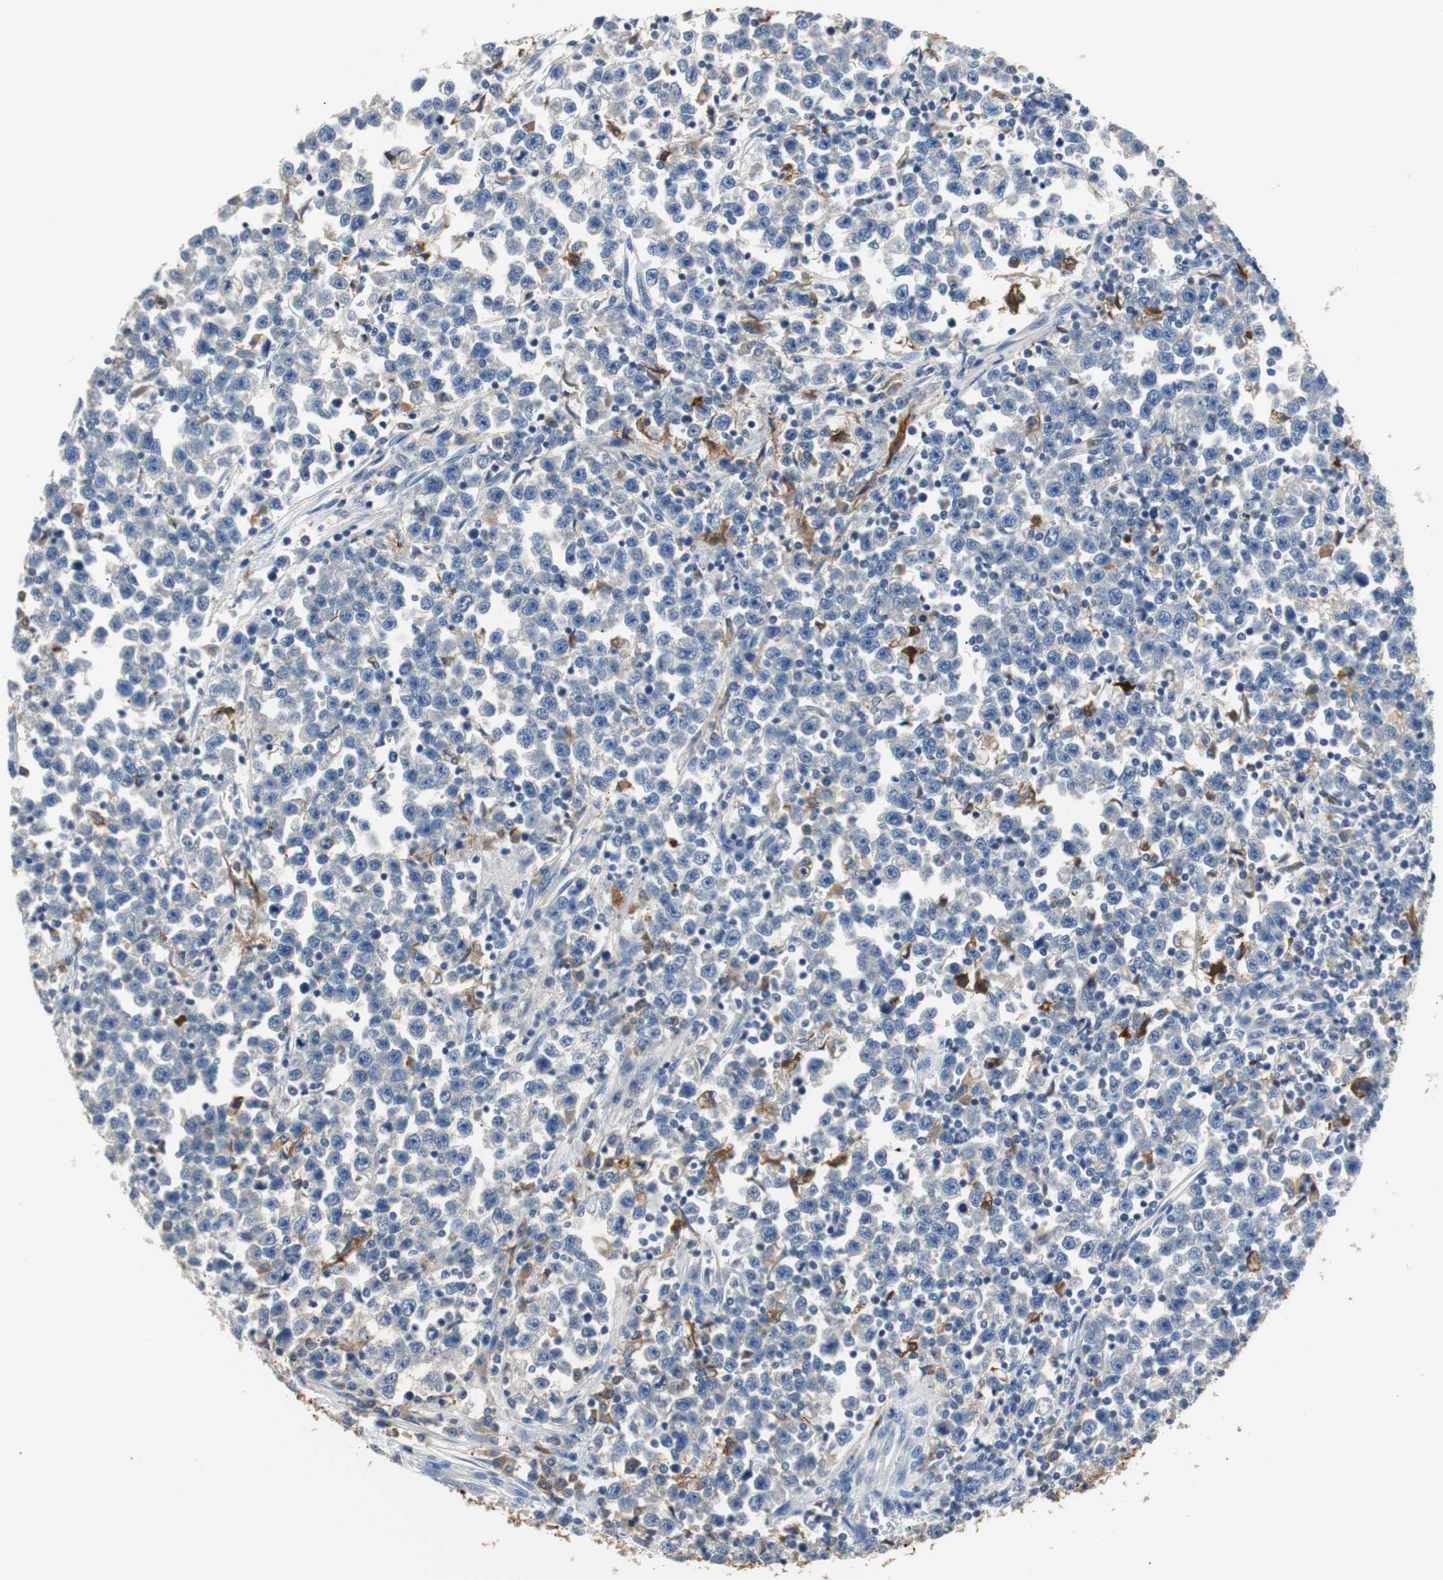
{"staining": {"intensity": "negative", "quantity": "none", "location": "none"}, "tissue": "testis cancer", "cell_type": "Tumor cells", "image_type": "cancer", "snomed": [{"axis": "morphology", "description": "Seminoma, NOS"}, {"axis": "topography", "description": "Testis"}], "caption": "Seminoma (testis) was stained to show a protein in brown. There is no significant staining in tumor cells. (DAB (3,3'-diaminobenzidine) immunohistochemistry with hematoxylin counter stain).", "gene": "PI15", "patient": {"sex": "male", "age": 43}}